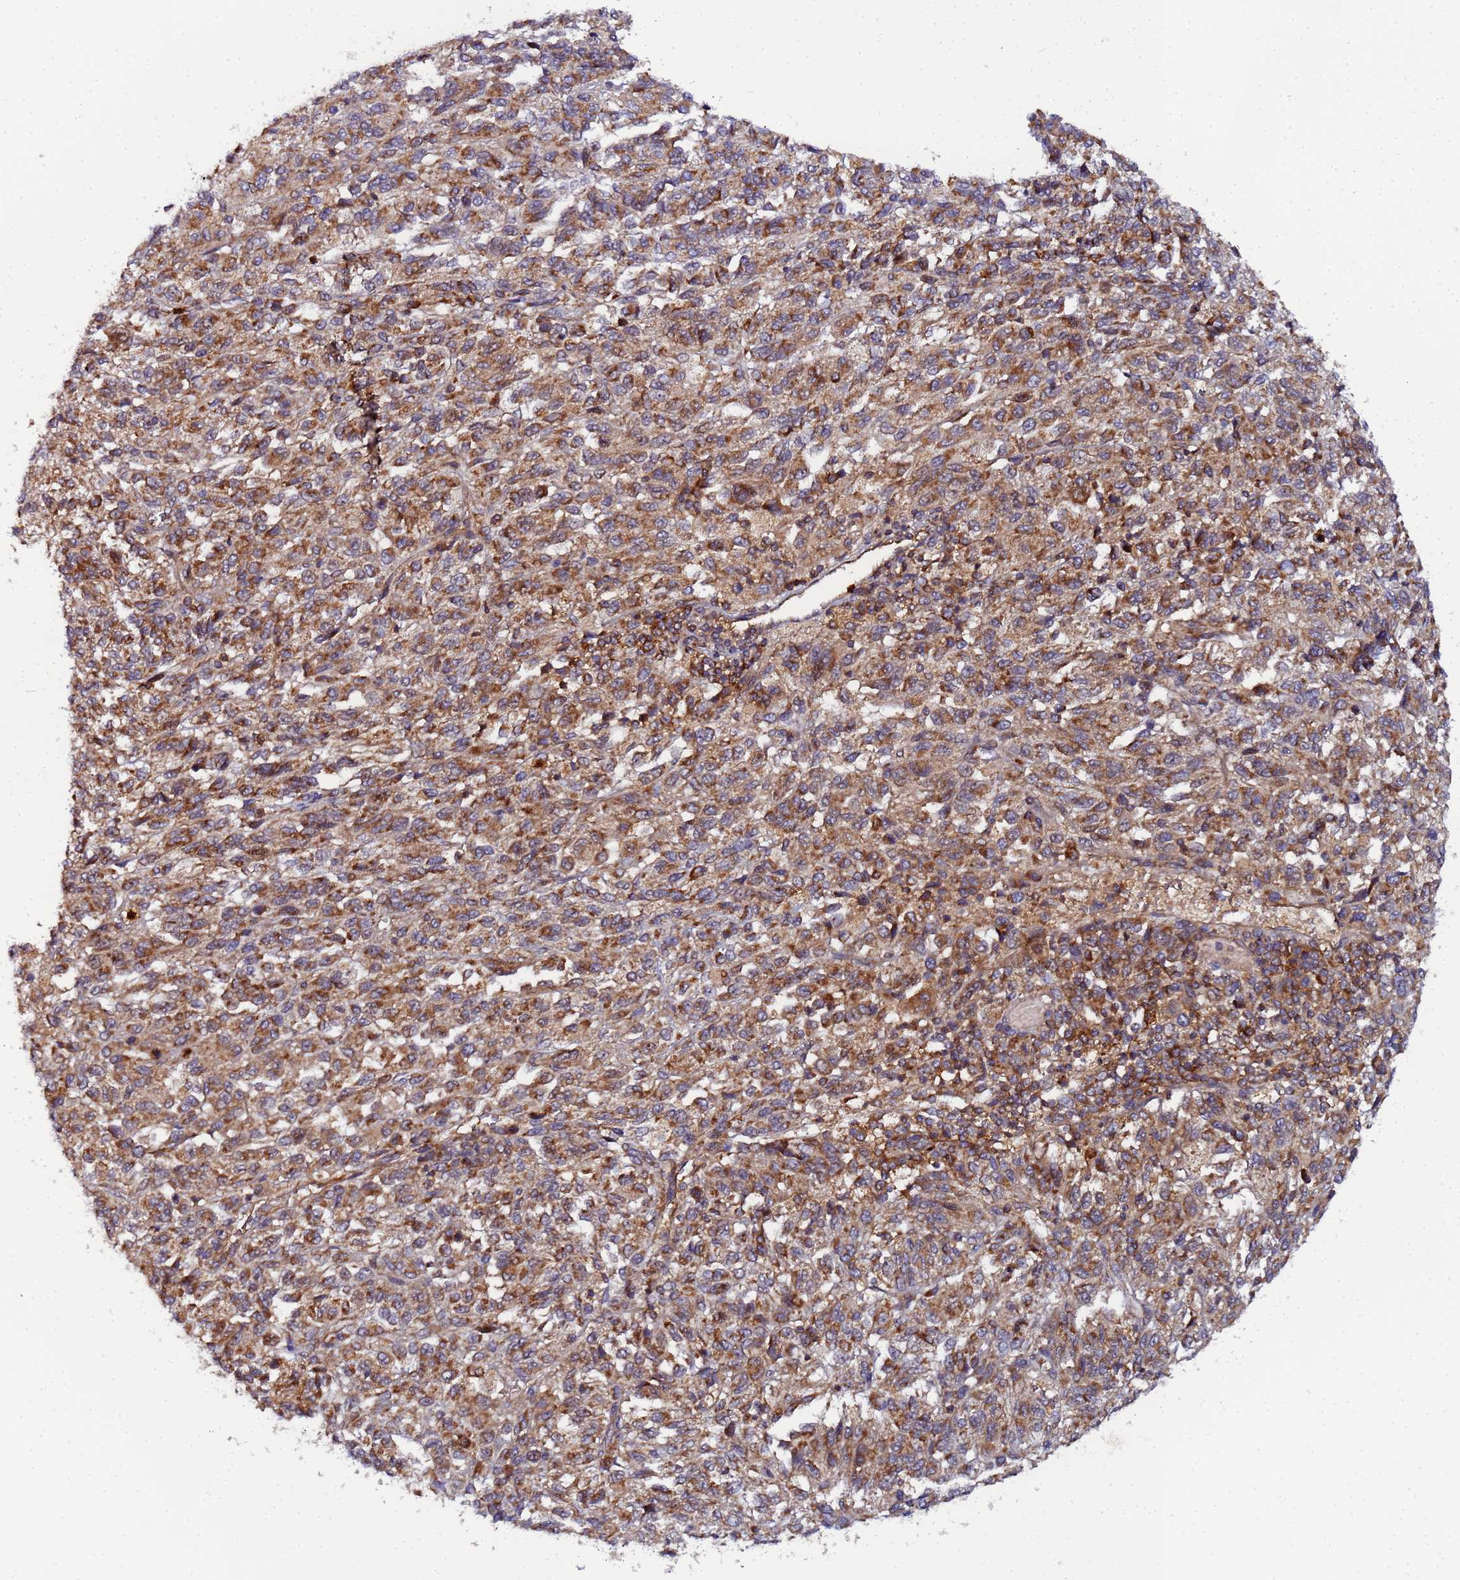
{"staining": {"intensity": "moderate", "quantity": ">75%", "location": "cytoplasmic/membranous"}, "tissue": "melanoma", "cell_type": "Tumor cells", "image_type": "cancer", "snomed": [{"axis": "morphology", "description": "Malignant melanoma, Metastatic site"}, {"axis": "topography", "description": "Lung"}], "caption": "Malignant melanoma (metastatic site) stained with DAB (3,3'-diaminobenzidine) IHC exhibits medium levels of moderate cytoplasmic/membranous staining in approximately >75% of tumor cells.", "gene": "CCDC127", "patient": {"sex": "male", "age": 64}}